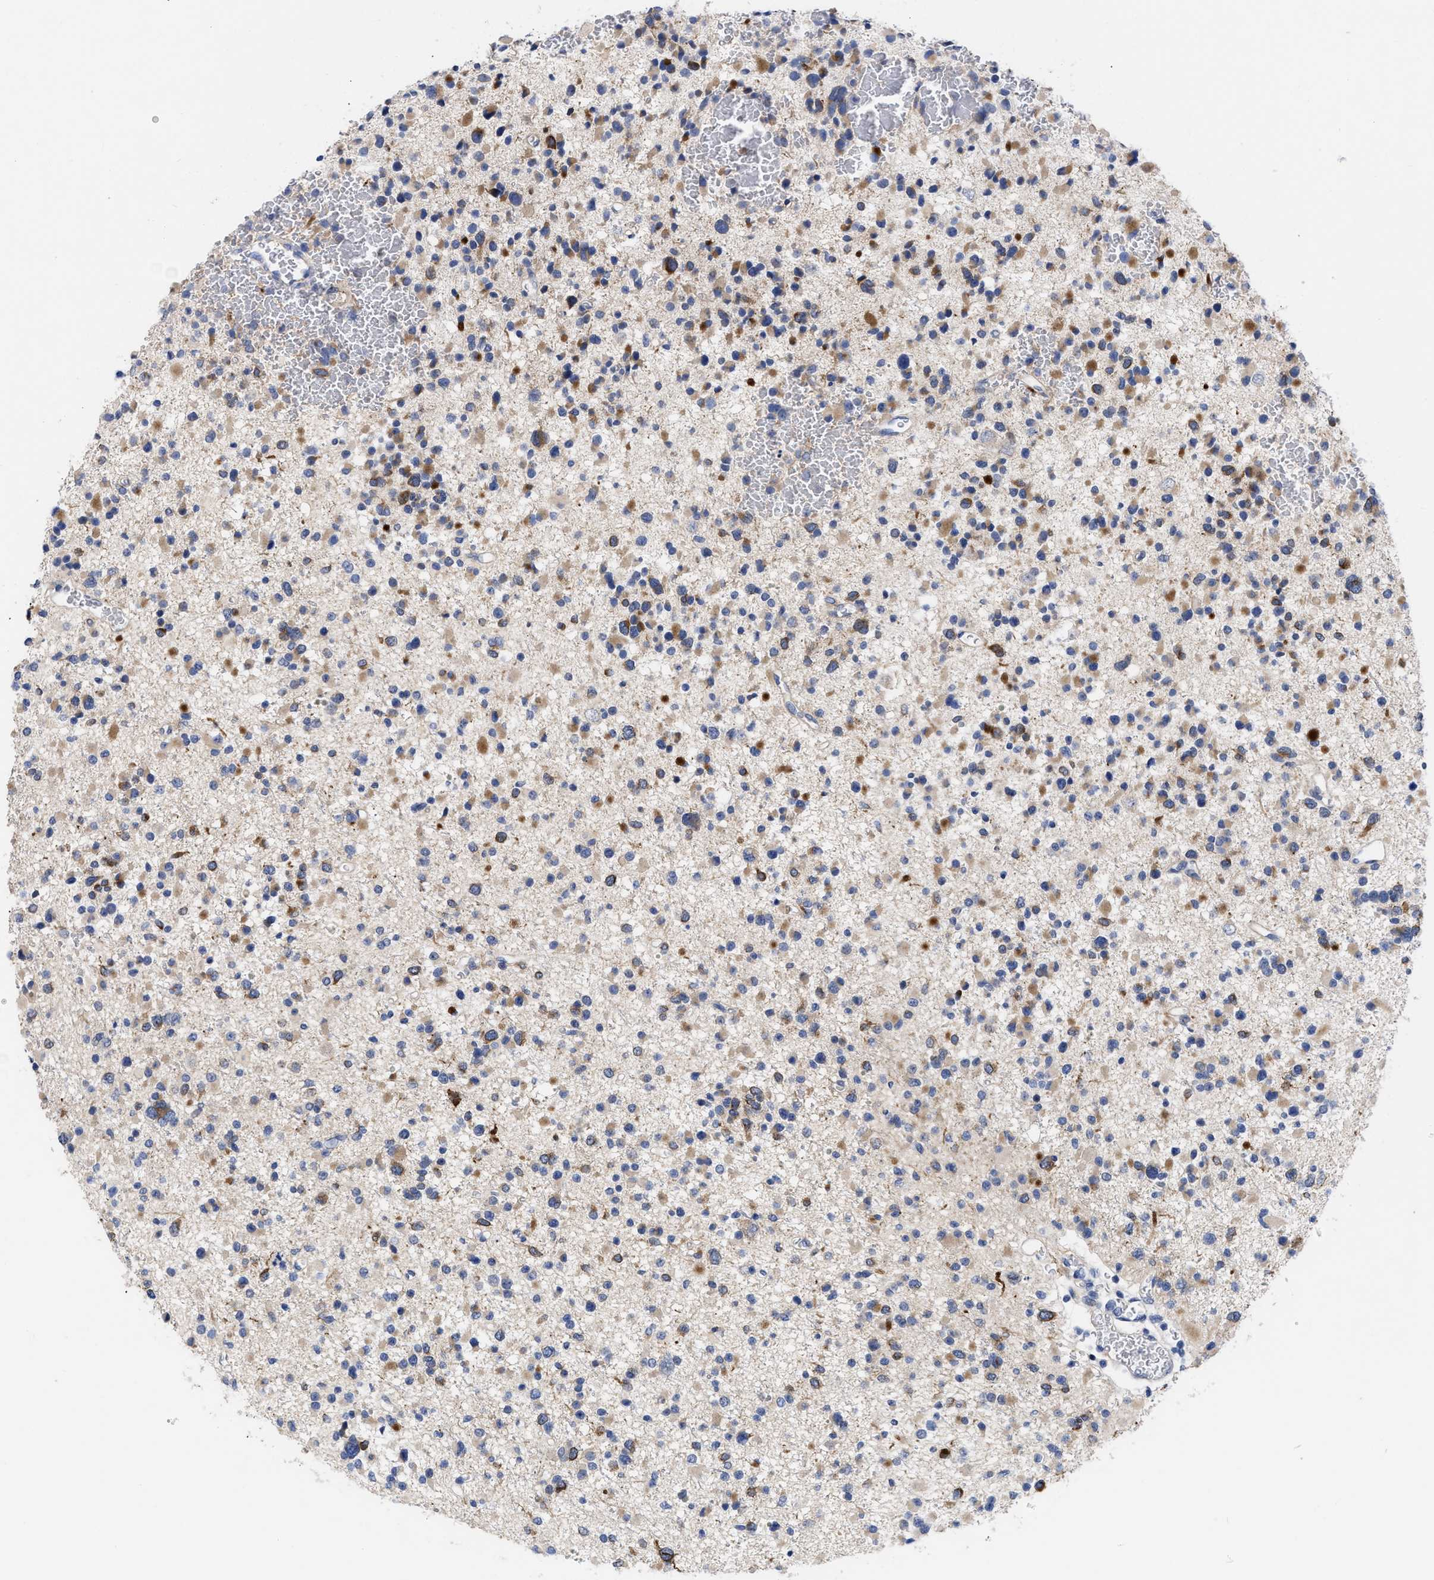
{"staining": {"intensity": "weak", "quantity": "<25%", "location": "cytoplasmic/membranous"}, "tissue": "glioma", "cell_type": "Tumor cells", "image_type": "cancer", "snomed": [{"axis": "morphology", "description": "Glioma, malignant, Low grade"}, {"axis": "topography", "description": "Brain"}], "caption": "Malignant glioma (low-grade) was stained to show a protein in brown. There is no significant staining in tumor cells.", "gene": "CCN5", "patient": {"sex": "female", "age": 22}}